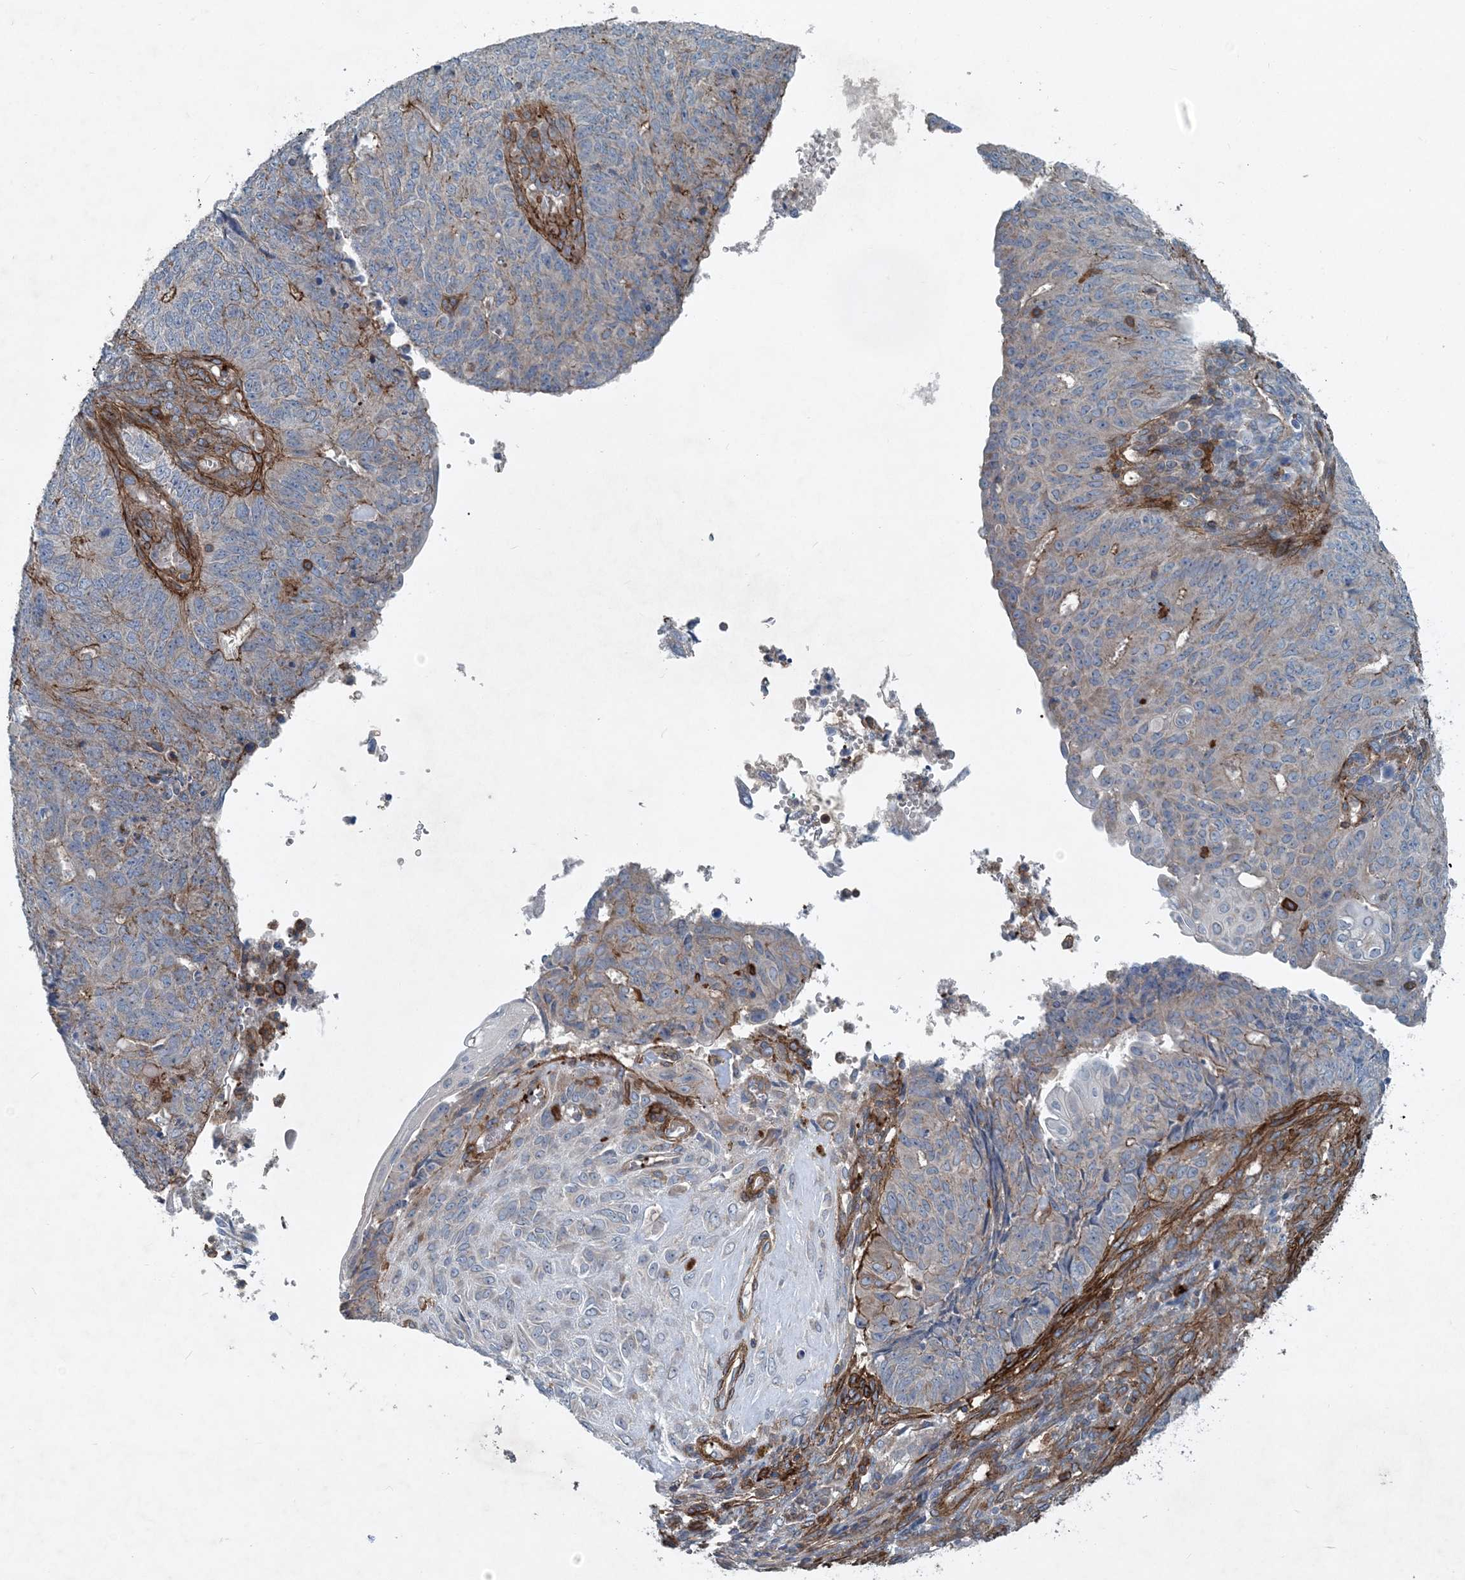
{"staining": {"intensity": "moderate", "quantity": "<25%", "location": "cytoplasmic/membranous"}, "tissue": "endometrial cancer", "cell_type": "Tumor cells", "image_type": "cancer", "snomed": [{"axis": "morphology", "description": "Adenocarcinoma, NOS"}, {"axis": "topography", "description": "Endometrium"}], "caption": "High-power microscopy captured an IHC histopathology image of endometrial cancer, revealing moderate cytoplasmic/membranous positivity in about <25% of tumor cells.", "gene": "DGUOK", "patient": {"sex": "female", "age": 32}}